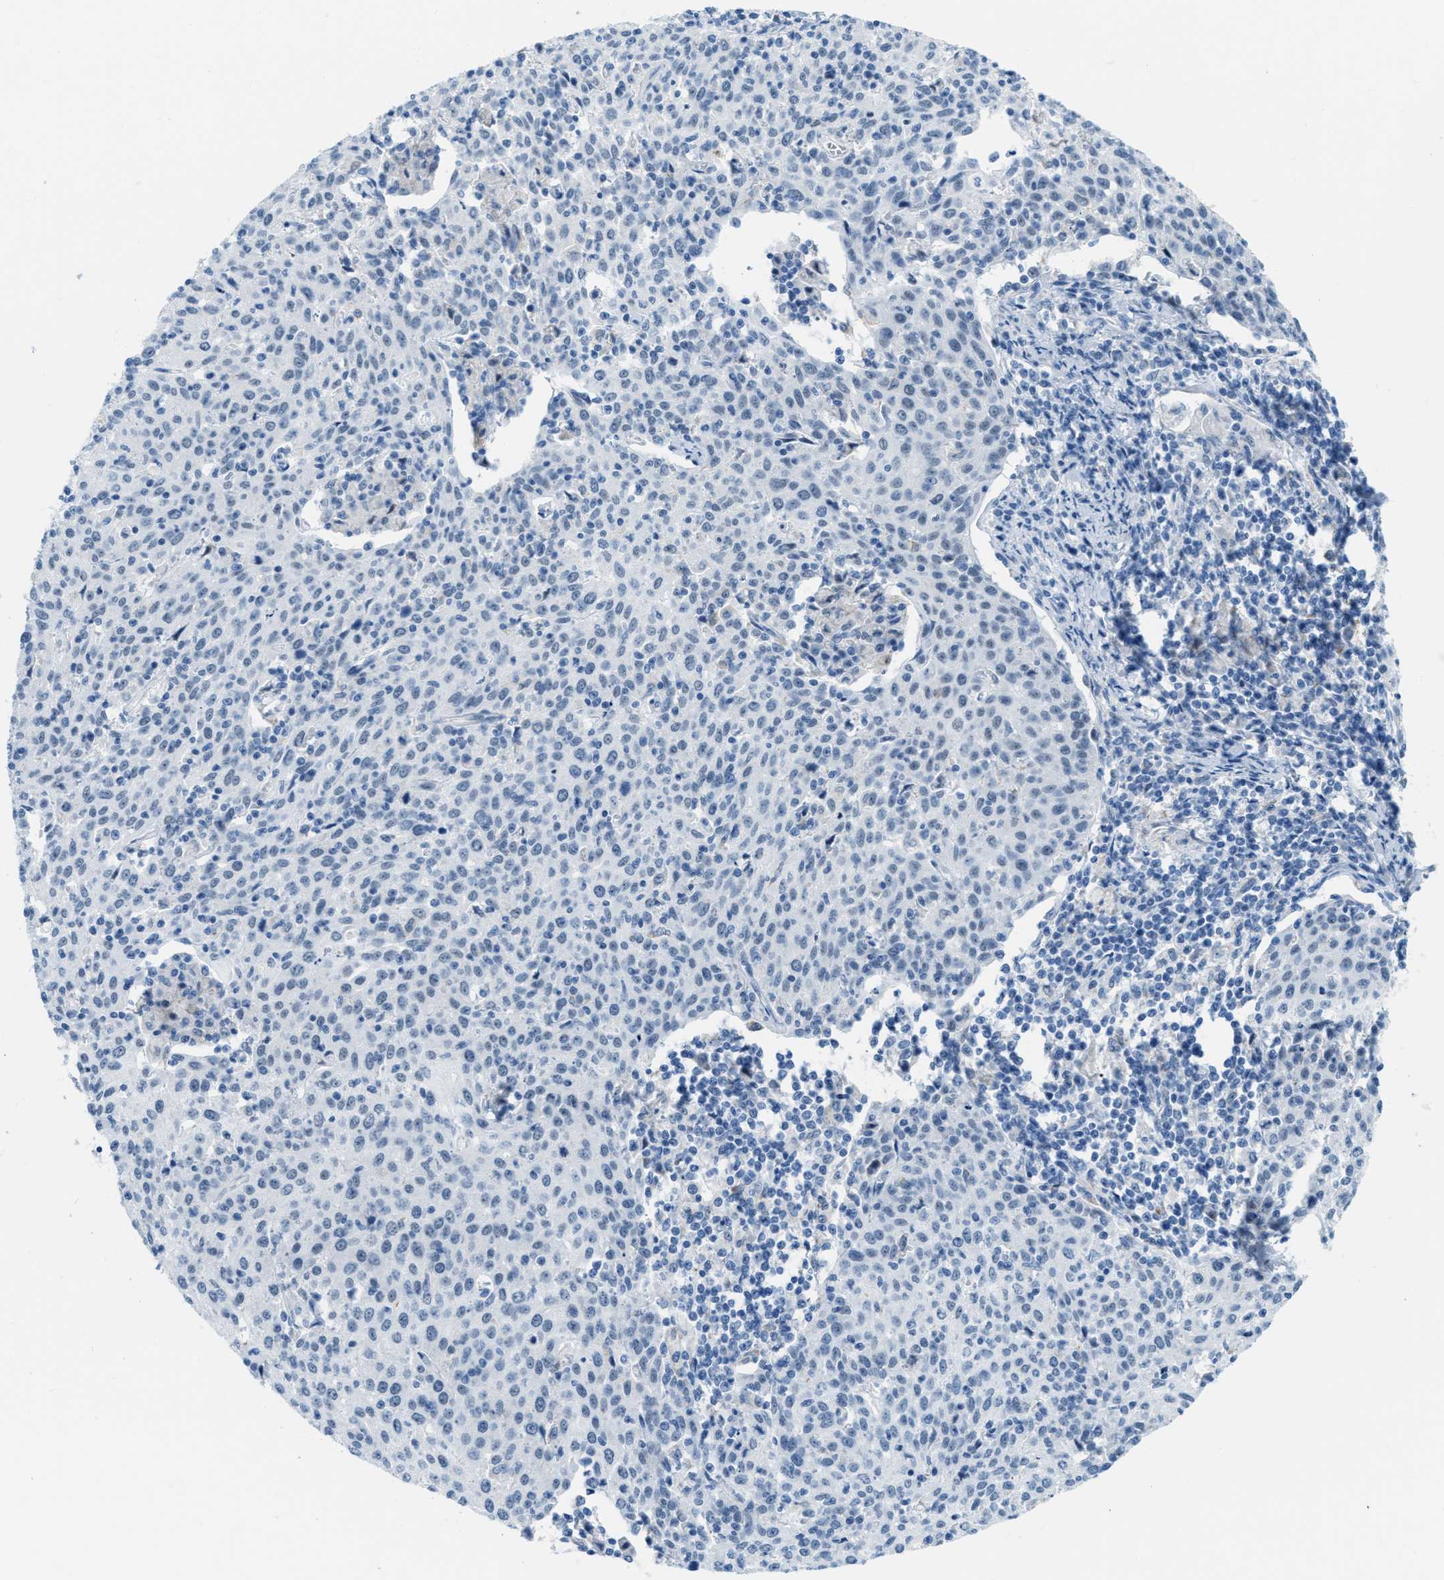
{"staining": {"intensity": "negative", "quantity": "none", "location": "none"}, "tissue": "cervical cancer", "cell_type": "Tumor cells", "image_type": "cancer", "snomed": [{"axis": "morphology", "description": "Squamous cell carcinoma, NOS"}, {"axis": "topography", "description": "Cervix"}], "caption": "An immunohistochemistry (IHC) image of squamous cell carcinoma (cervical) is shown. There is no staining in tumor cells of squamous cell carcinoma (cervical).", "gene": "PHRF1", "patient": {"sex": "female", "age": 38}}